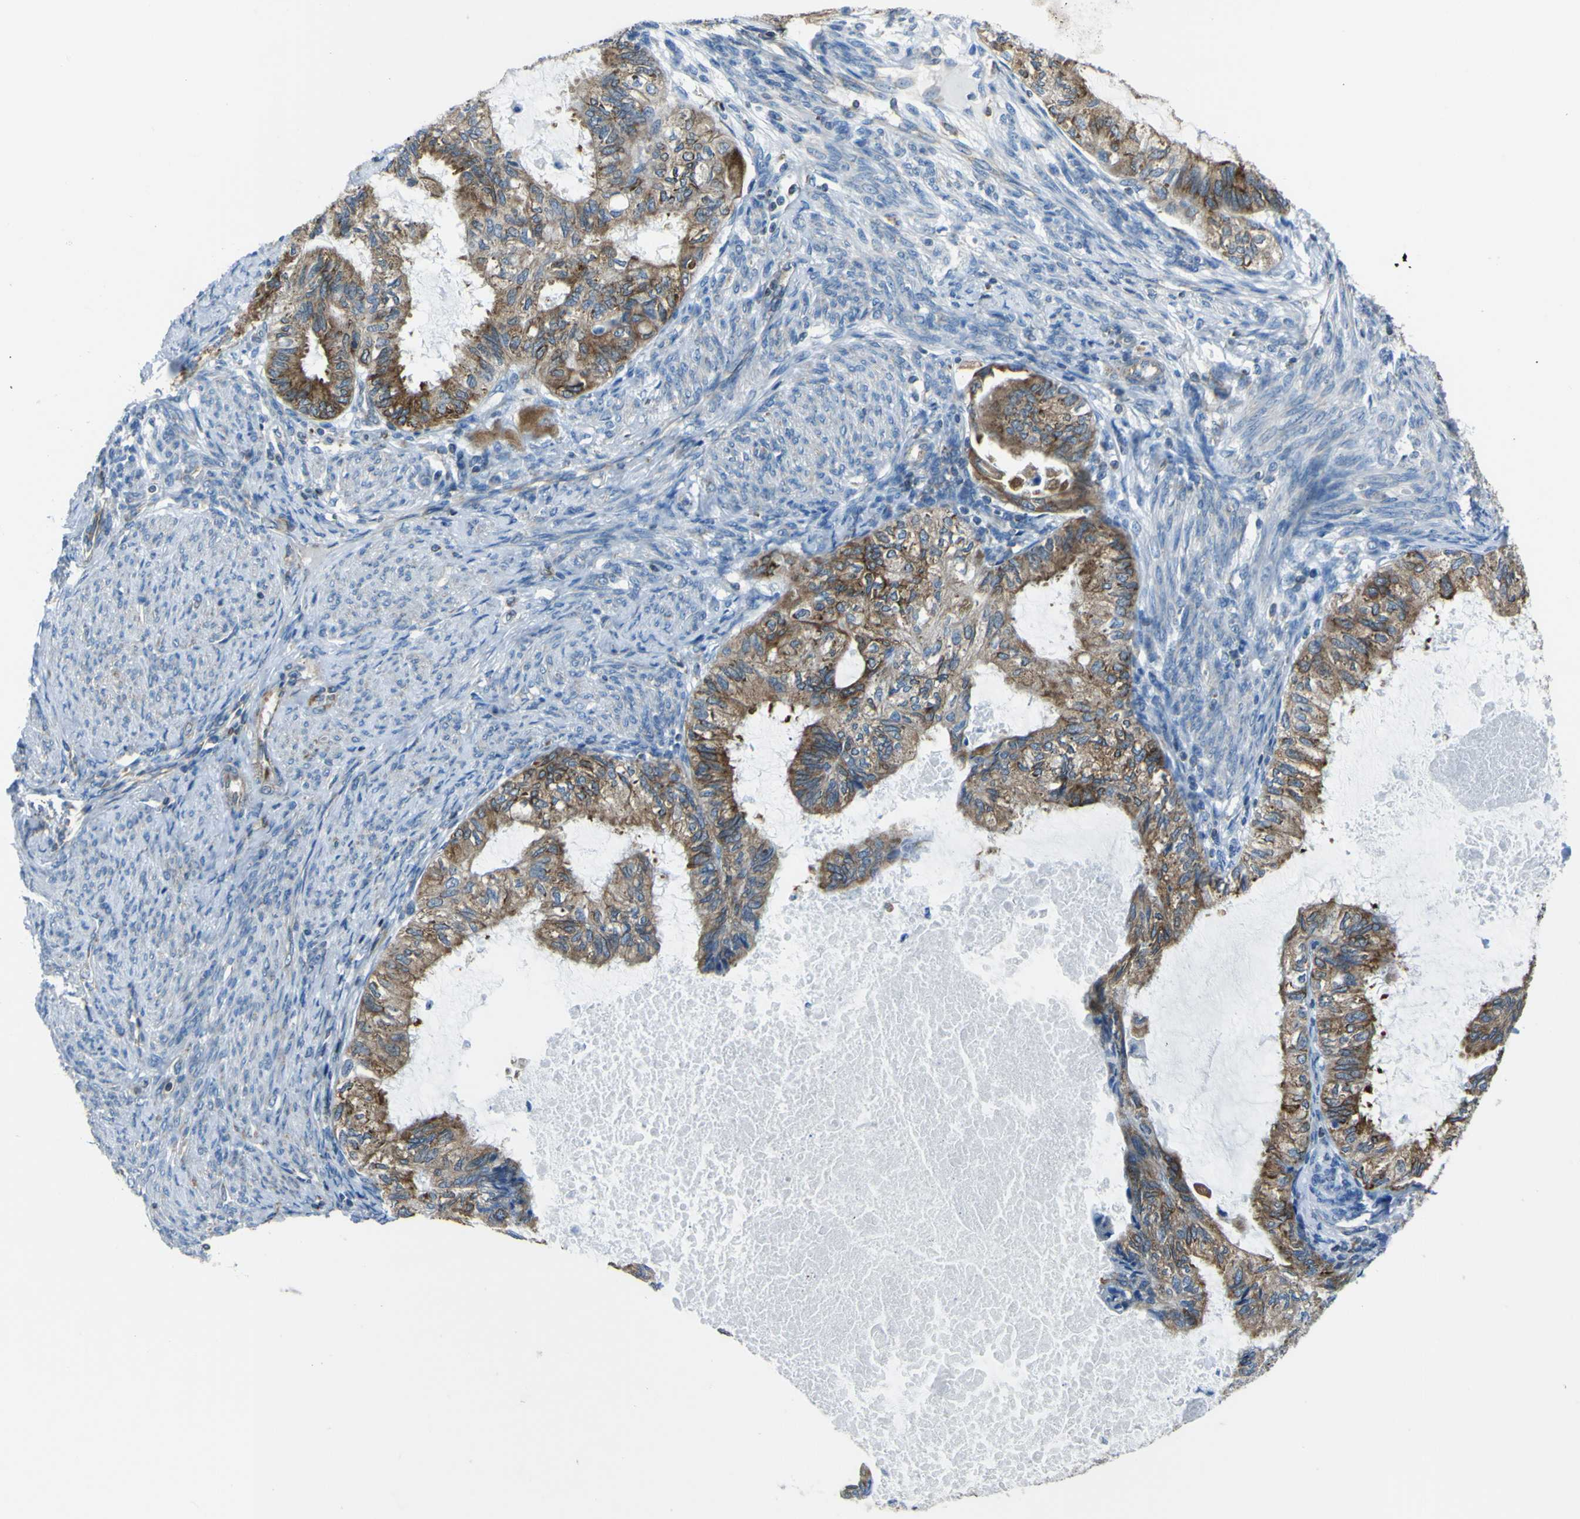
{"staining": {"intensity": "moderate", "quantity": ">75%", "location": "cytoplasmic/membranous"}, "tissue": "cervical cancer", "cell_type": "Tumor cells", "image_type": "cancer", "snomed": [{"axis": "morphology", "description": "Normal tissue, NOS"}, {"axis": "morphology", "description": "Adenocarcinoma, NOS"}, {"axis": "topography", "description": "Cervix"}, {"axis": "topography", "description": "Endometrium"}], "caption": "Immunohistochemistry histopathology image of human cervical cancer stained for a protein (brown), which reveals medium levels of moderate cytoplasmic/membranous positivity in about >75% of tumor cells.", "gene": "STIM1", "patient": {"sex": "female", "age": 86}}